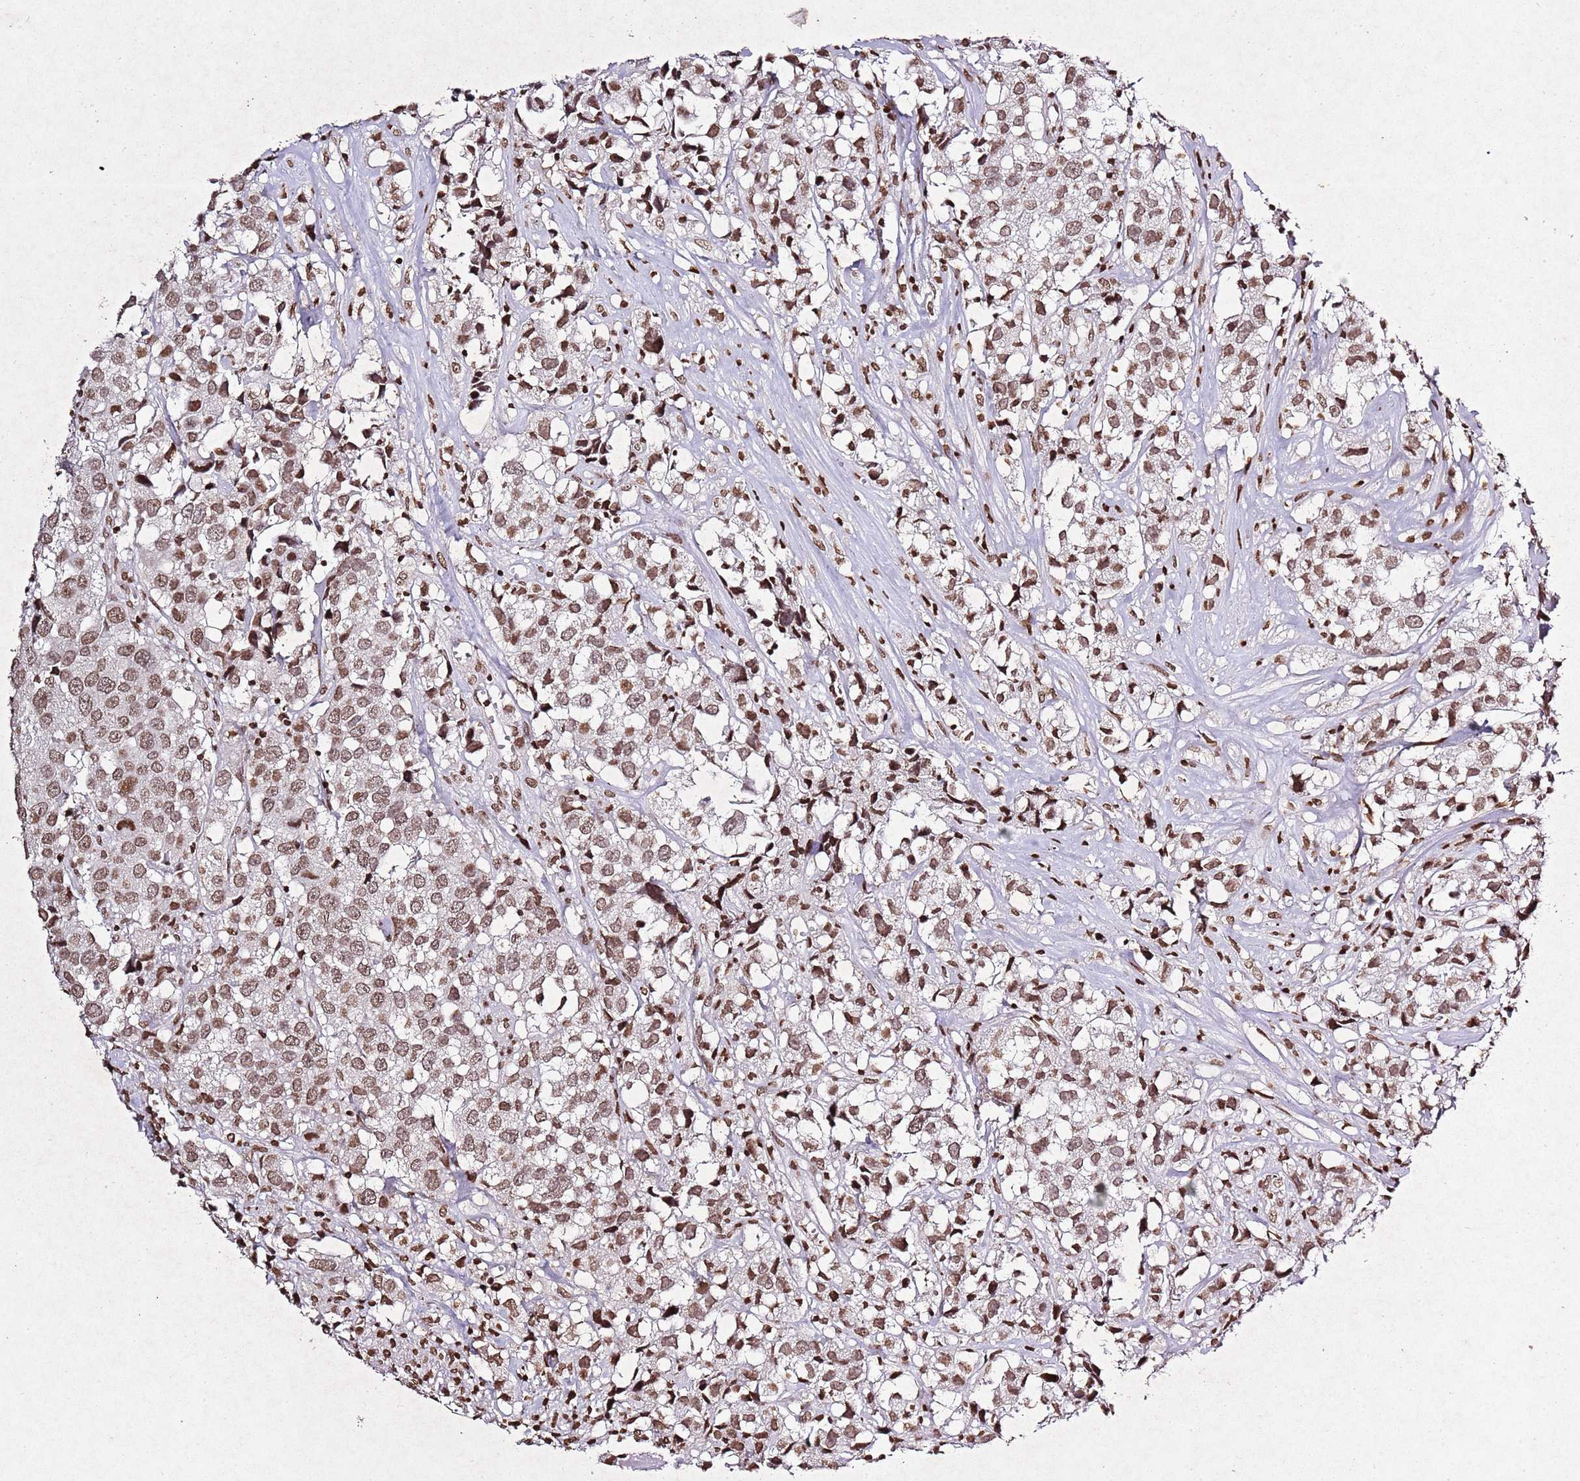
{"staining": {"intensity": "moderate", "quantity": ">75%", "location": "nuclear"}, "tissue": "urothelial cancer", "cell_type": "Tumor cells", "image_type": "cancer", "snomed": [{"axis": "morphology", "description": "Urothelial carcinoma, High grade"}, {"axis": "topography", "description": "Urinary bladder"}], "caption": "High-grade urothelial carcinoma stained for a protein demonstrates moderate nuclear positivity in tumor cells.", "gene": "BMAL1", "patient": {"sex": "female", "age": 75}}